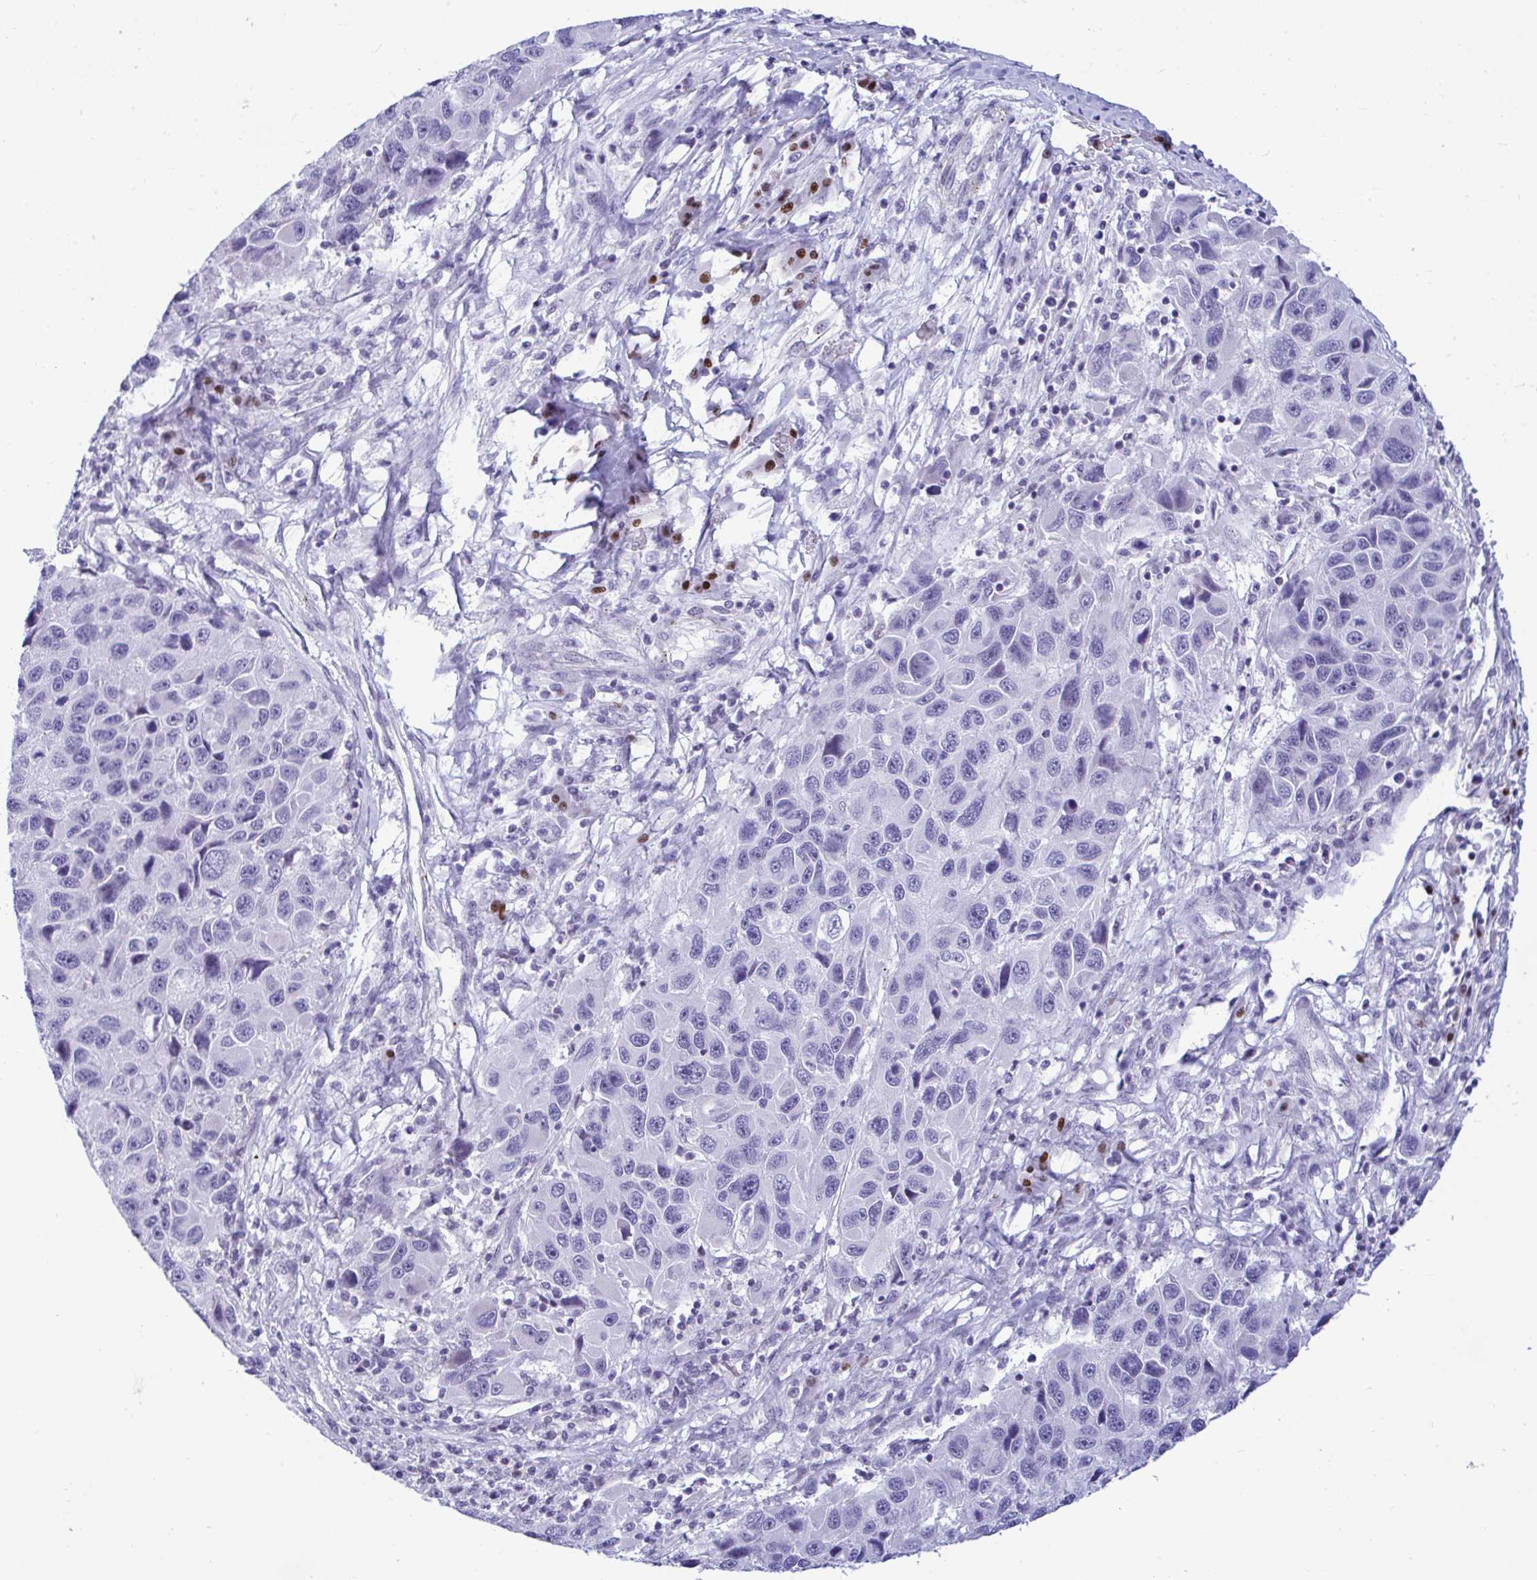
{"staining": {"intensity": "negative", "quantity": "none", "location": "none"}, "tissue": "melanoma", "cell_type": "Tumor cells", "image_type": "cancer", "snomed": [{"axis": "morphology", "description": "Malignant melanoma, NOS"}, {"axis": "topography", "description": "Skin"}], "caption": "Tumor cells show no significant staining in malignant melanoma.", "gene": "SLC25A51", "patient": {"sex": "male", "age": 53}}